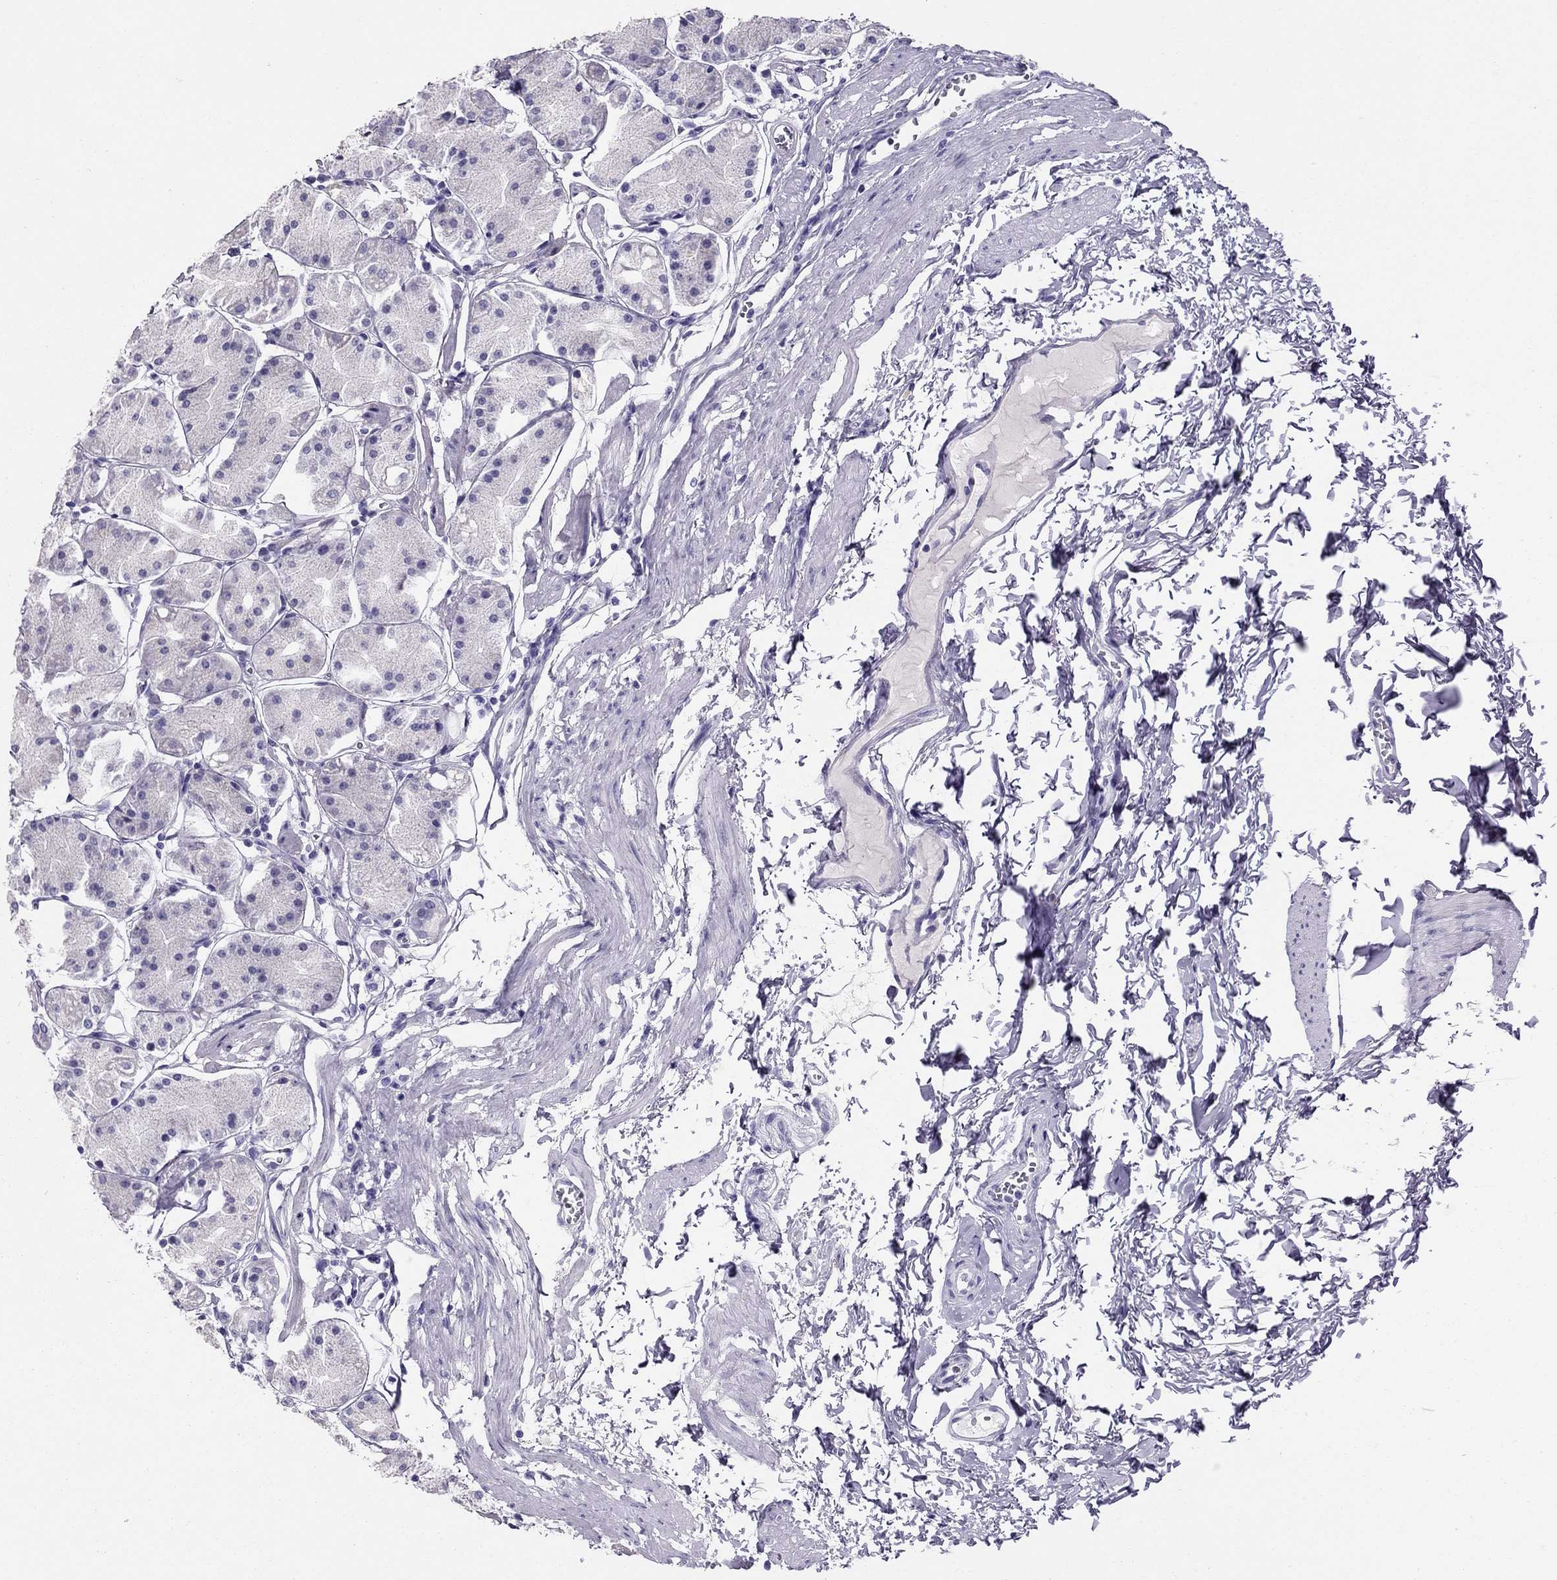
{"staining": {"intensity": "negative", "quantity": "none", "location": "none"}, "tissue": "stomach", "cell_type": "Glandular cells", "image_type": "normal", "snomed": [{"axis": "morphology", "description": "Normal tissue, NOS"}, {"axis": "topography", "description": "Stomach, upper"}], "caption": "High magnification brightfield microscopy of unremarkable stomach stained with DAB (3,3'-diaminobenzidine) (brown) and counterstained with hematoxylin (blue): glandular cells show no significant staining.", "gene": "AVPR1B", "patient": {"sex": "male", "age": 60}}